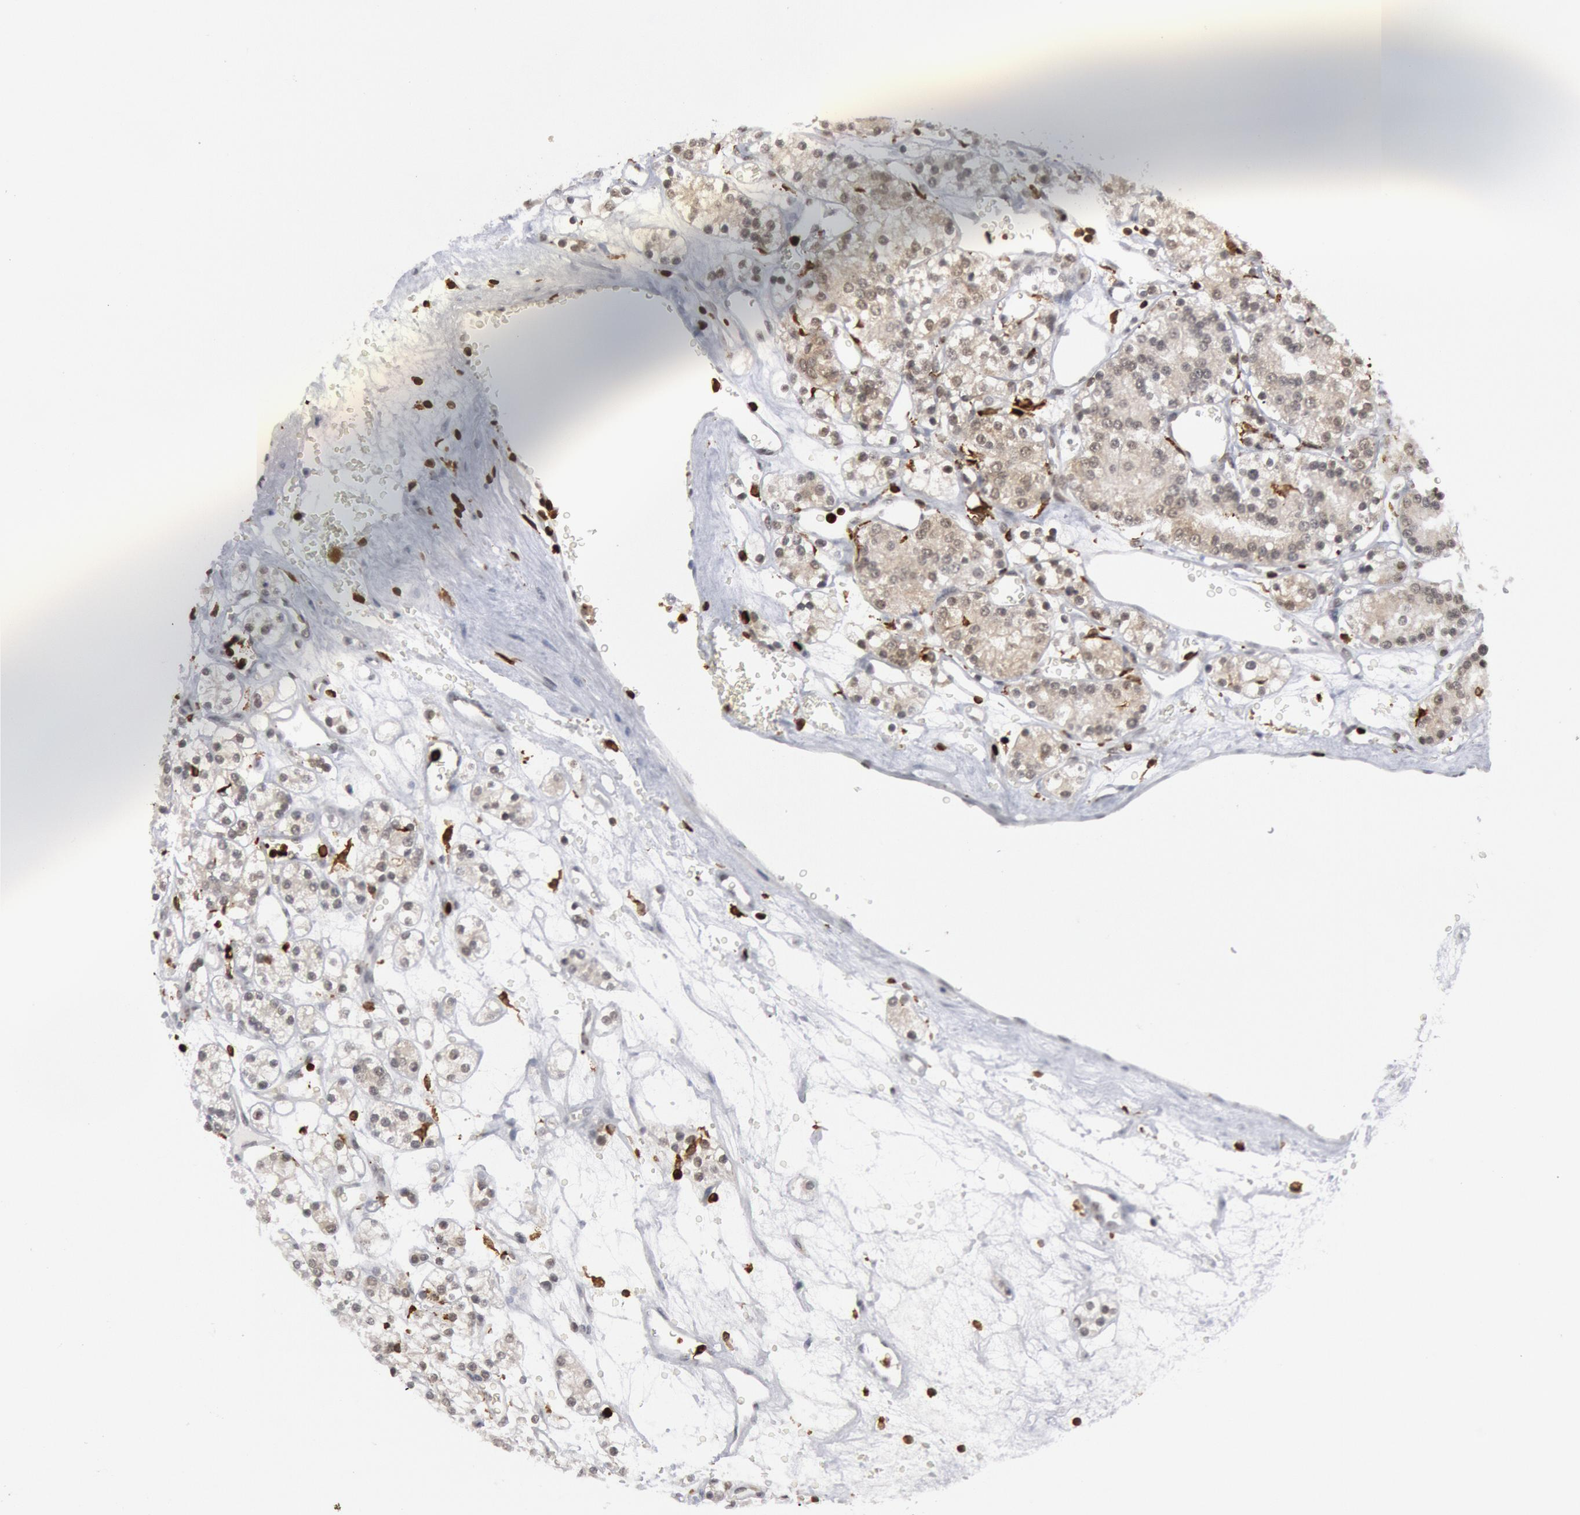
{"staining": {"intensity": "weak", "quantity": ">75%", "location": "cytoplasmic/membranous"}, "tissue": "renal cancer", "cell_type": "Tumor cells", "image_type": "cancer", "snomed": [{"axis": "morphology", "description": "Adenocarcinoma, NOS"}, {"axis": "topography", "description": "Kidney"}], "caption": "Protein staining by immunohistochemistry (IHC) demonstrates weak cytoplasmic/membranous positivity in about >75% of tumor cells in renal cancer.", "gene": "PTPN6", "patient": {"sex": "female", "age": 62}}